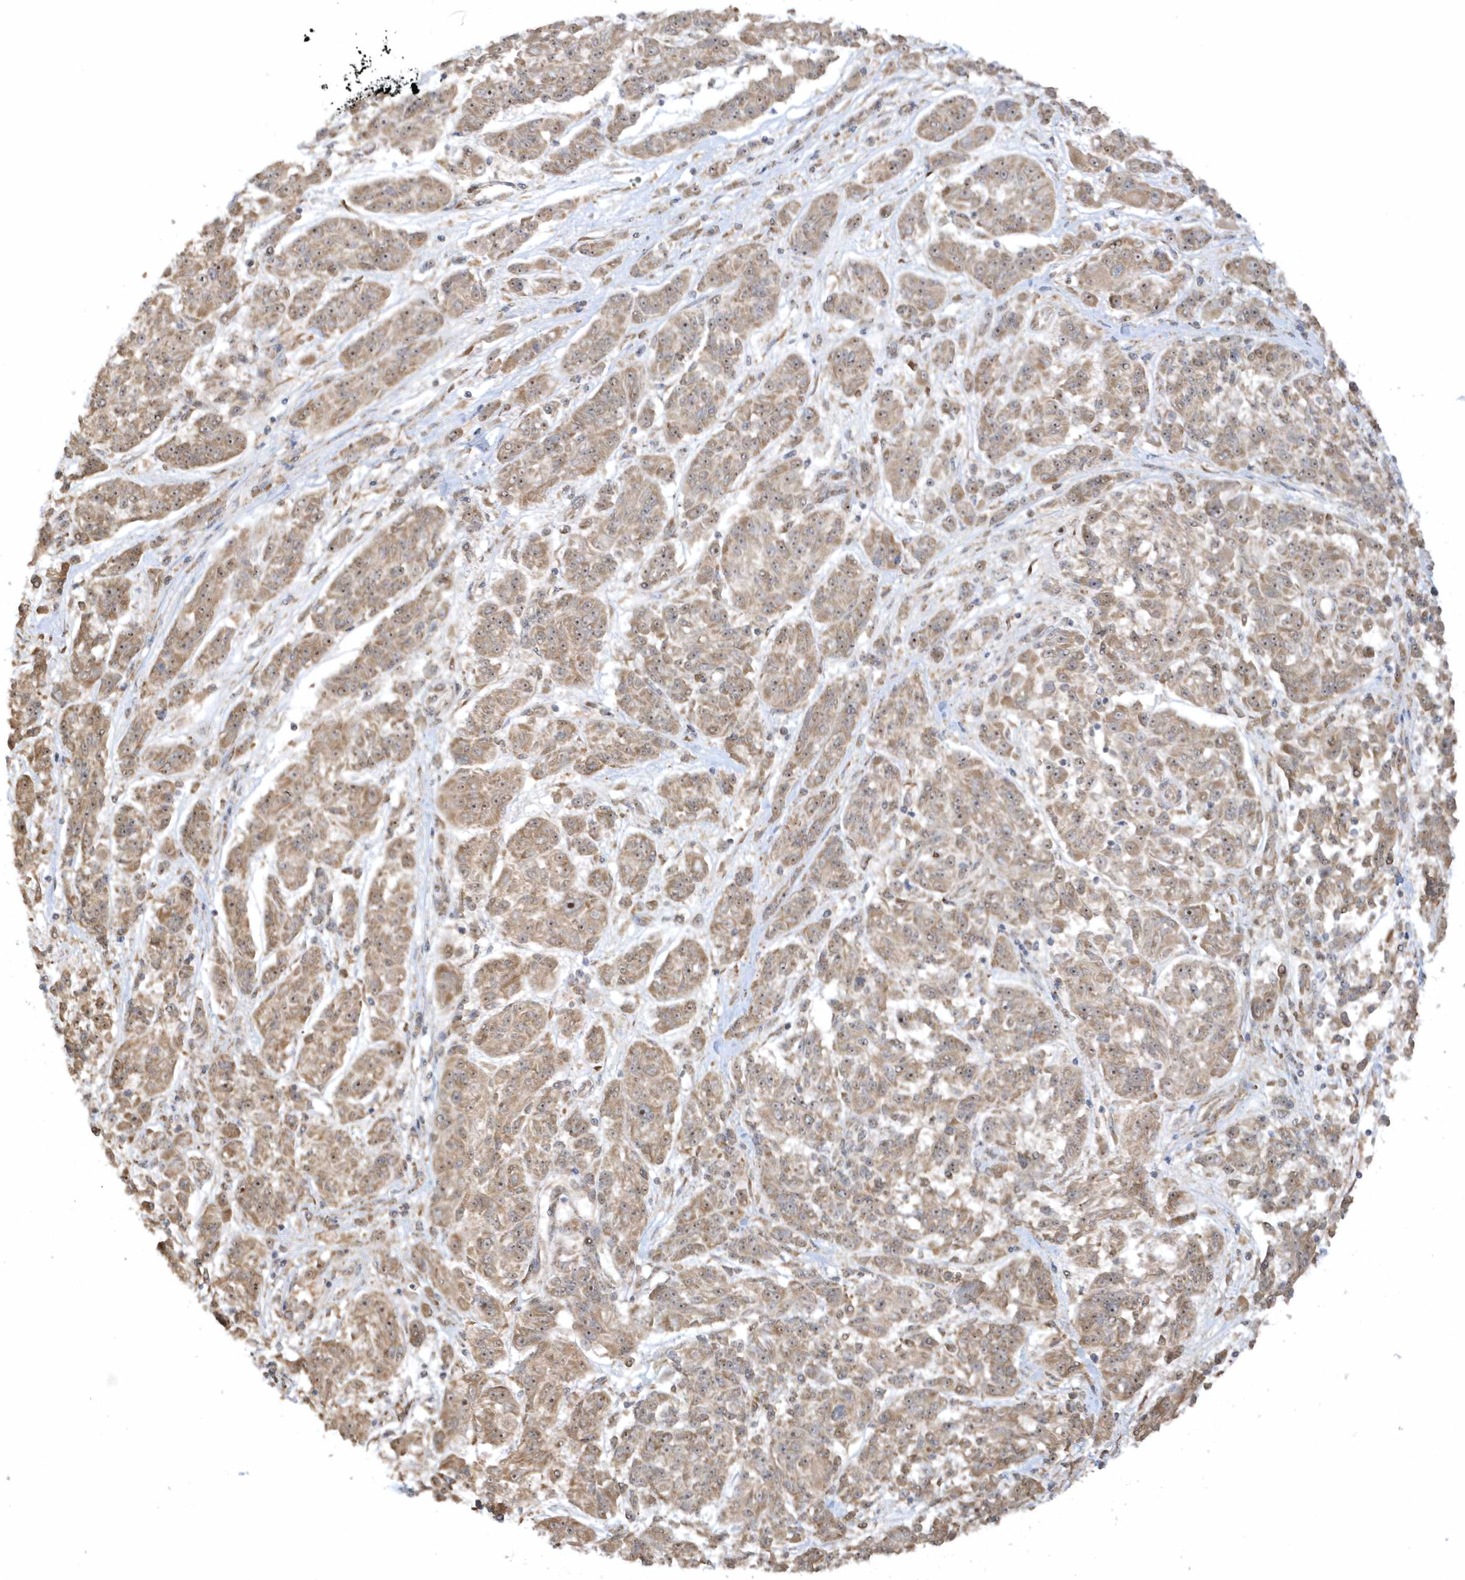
{"staining": {"intensity": "weak", "quantity": ">75%", "location": "cytoplasmic/membranous"}, "tissue": "melanoma", "cell_type": "Tumor cells", "image_type": "cancer", "snomed": [{"axis": "morphology", "description": "Malignant melanoma, NOS"}, {"axis": "topography", "description": "Skin"}], "caption": "Immunohistochemical staining of human malignant melanoma displays weak cytoplasmic/membranous protein staining in about >75% of tumor cells.", "gene": "ECM2", "patient": {"sex": "male", "age": 53}}